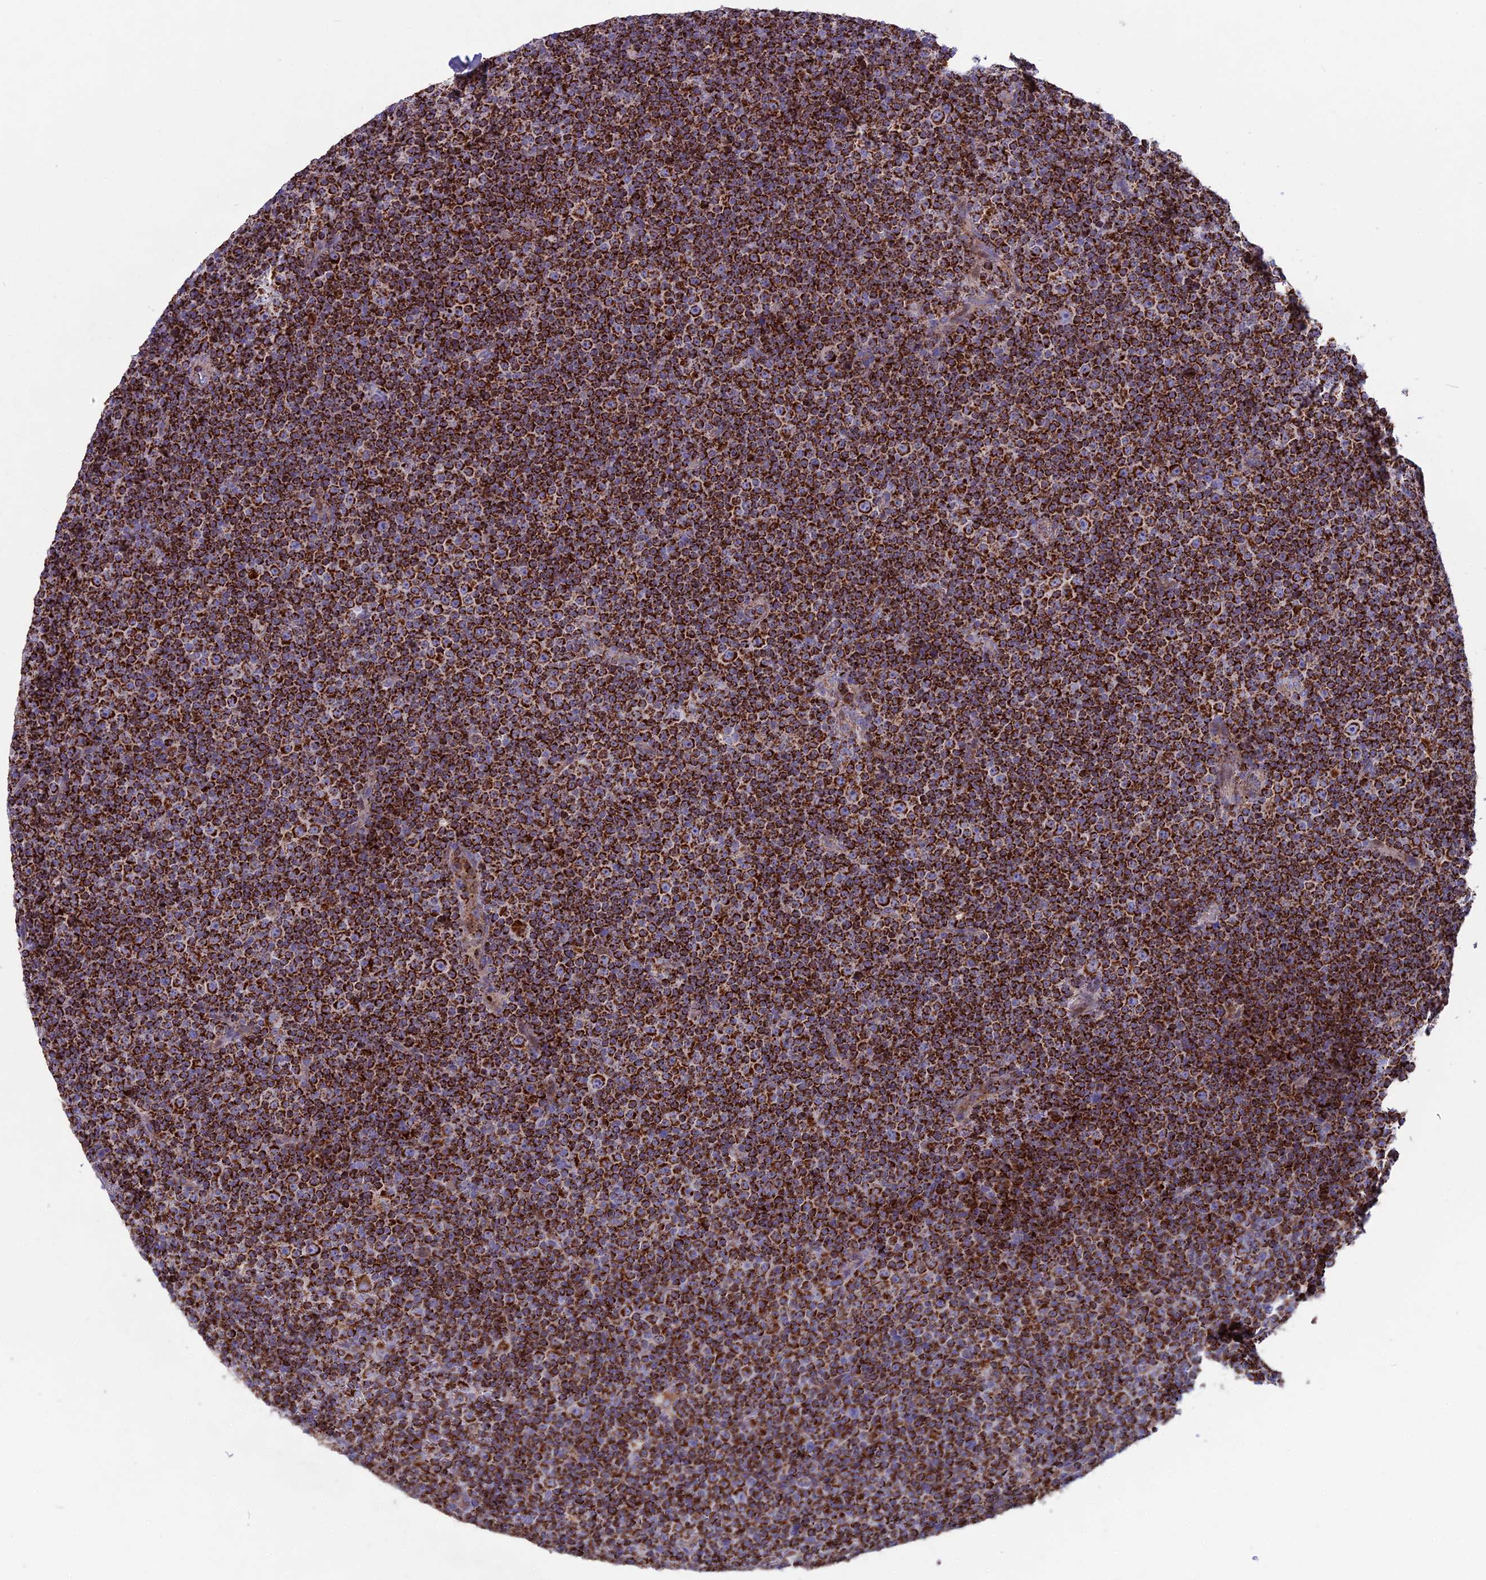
{"staining": {"intensity": "strong", "quantity": ">75%", "location": "cytoplasmic/membranous"}, "tissue": "lymphoma", "cell_type": "Tumor cells", "image_type": "cancer", "snomed": [{"axis": "morphology", "description": "Malignant lymphoma, non-Hodgkin's type, Low grade"}, {"axis": "topography", "description": "Lymph node"}], "caption": "There is high levels of strong cytoplasmic/membranous staining in tumor cells of lymphoma, as demonstrated by immunohistochemical staining (brown color).", "gene": "CS", "patient": {"sex": "female", "age": 67}}